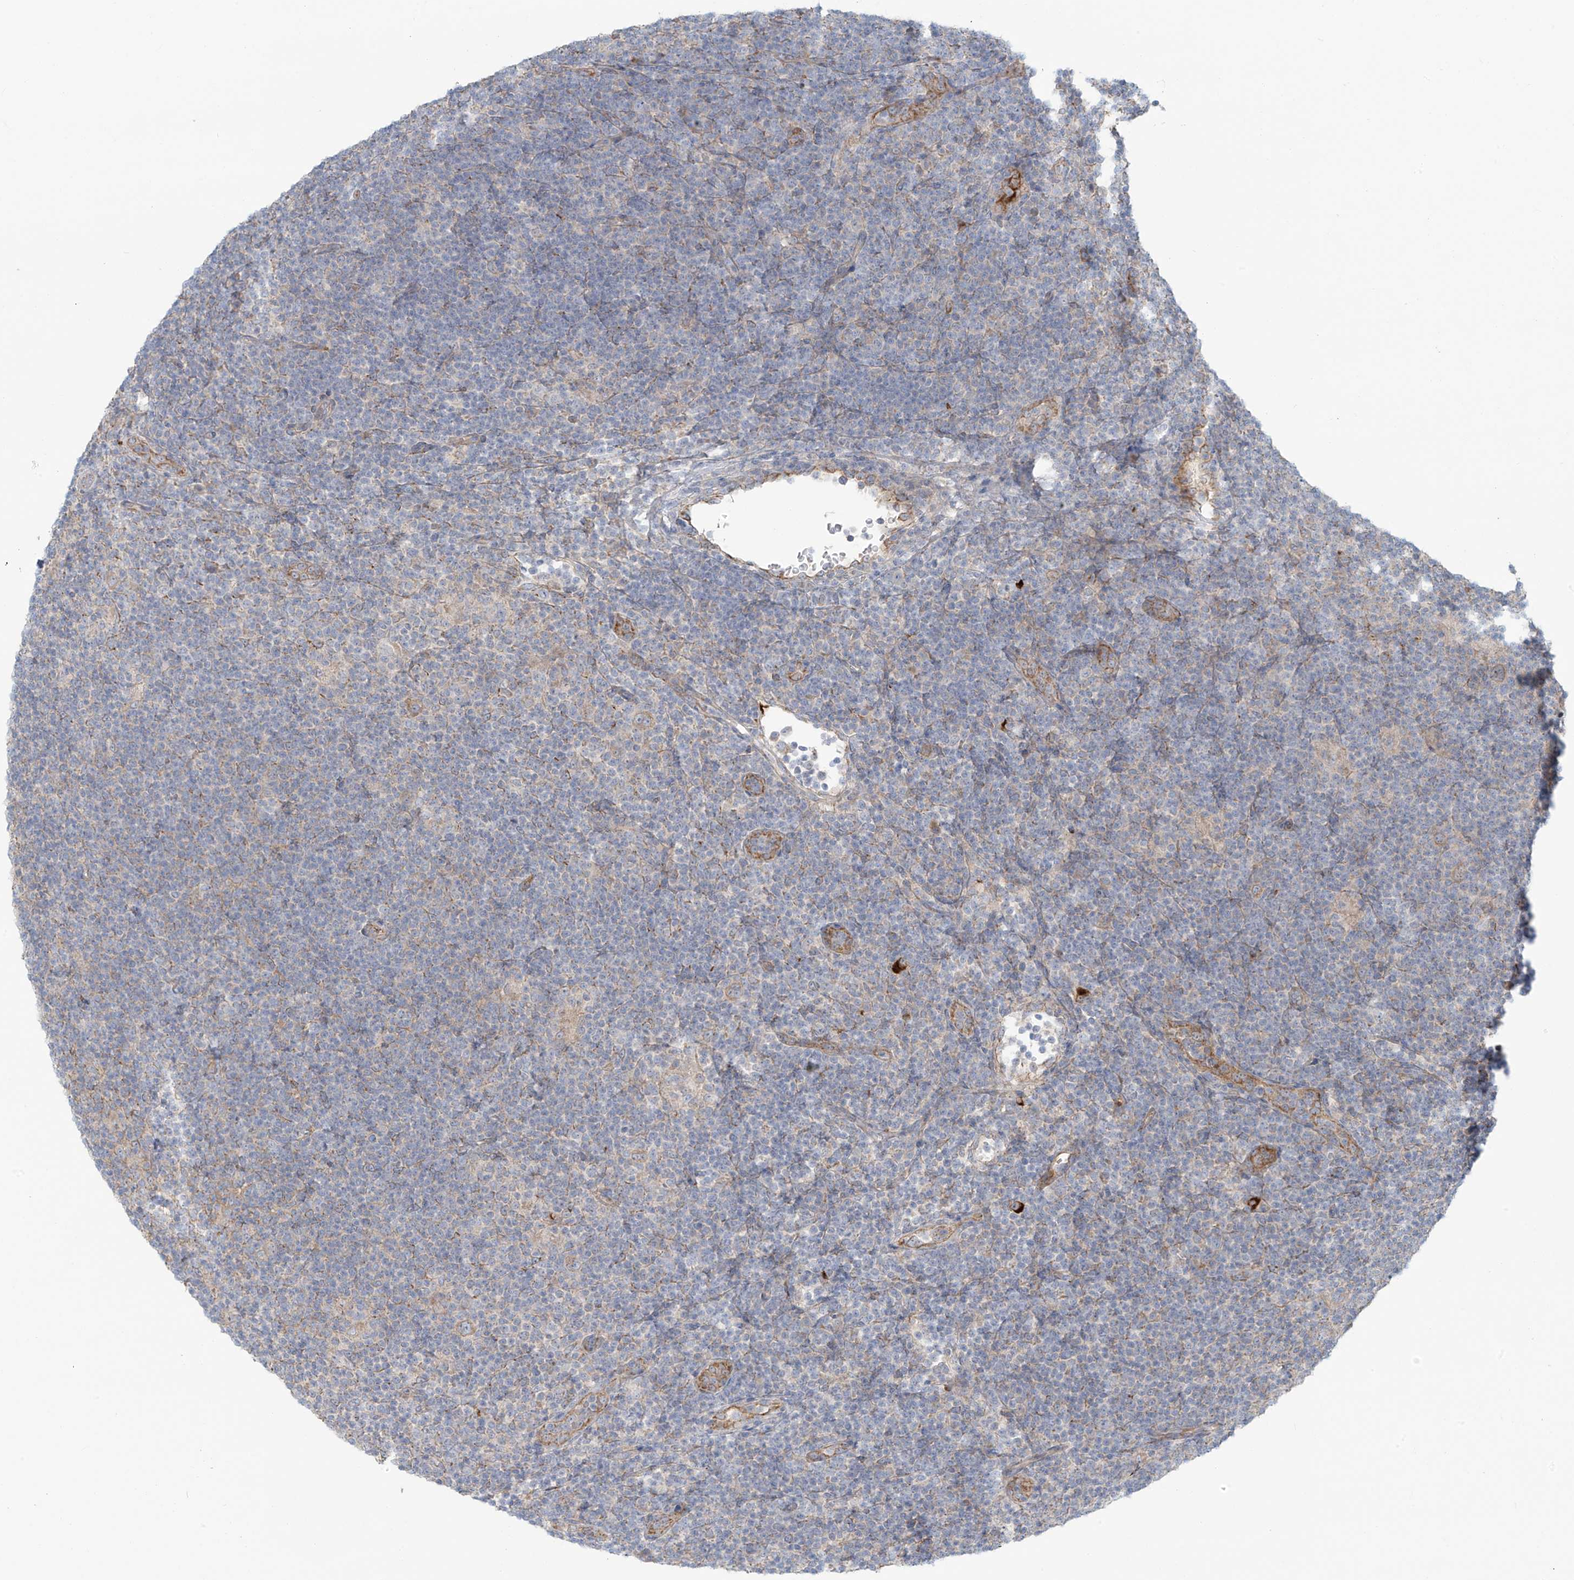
{"staining": {"intensity": "weak", "quantity": ">75%", "location": "cytoplasmic/membranous"}, "tissue": "lymphoma", "cell_type": "Tumor cells", "image_type": "cancer", "snomed": [{"axis": "morphology", "description": "Hodgkin's disease, NOS"}, {"axis": "topography", "description": "Lymph node"}], "caption": "Protein expression analysis of Hodgkin's disease reveals weak cytoplasmic/membranous positivity in about >75% of tumor cells.", "gene": "LZTS3", "patient": {"sex": "female", "age": 57}}